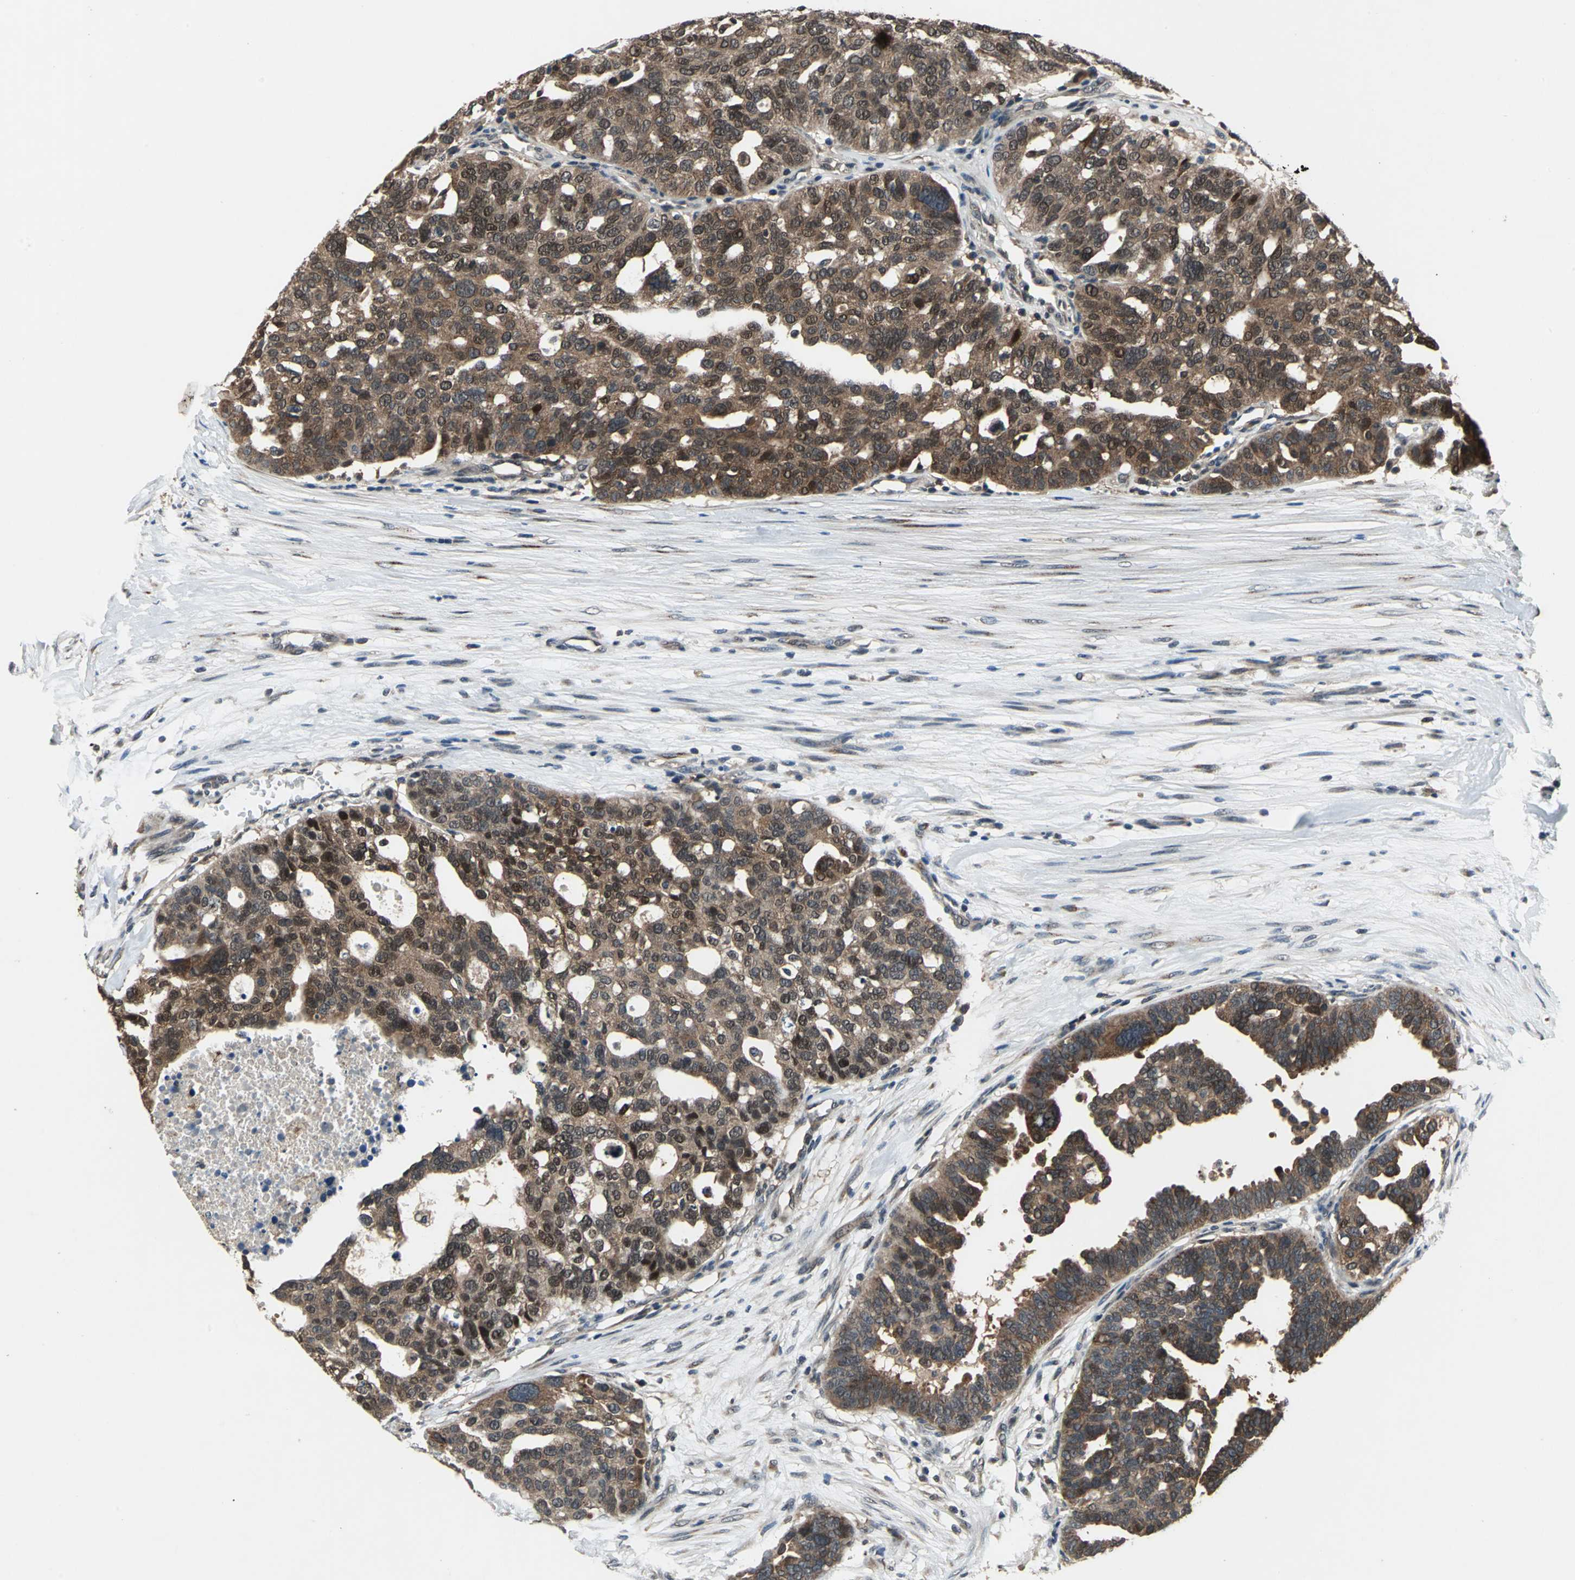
{"staining": {"intensity": "moderate", "quantity": ">75%", "location": "cytoplasmic/membranous,nuclear"}, "tissue": "ovarian cancer", "cell_type": "Tumor cells", "image_type": "cancer", "snomed": [{"axis": "morphology", "description": "Cystadenocarcinoma, serous, NOS"}, {"axis": "topography", "description": "Ovary"}], "caption": "Human ovarian serous cystadenocarcinoma stained with a protein marker displays moderate staining in tumor cells.", "gene": "NFKBIE", "patient": {"sex": "female", "age": 59}}